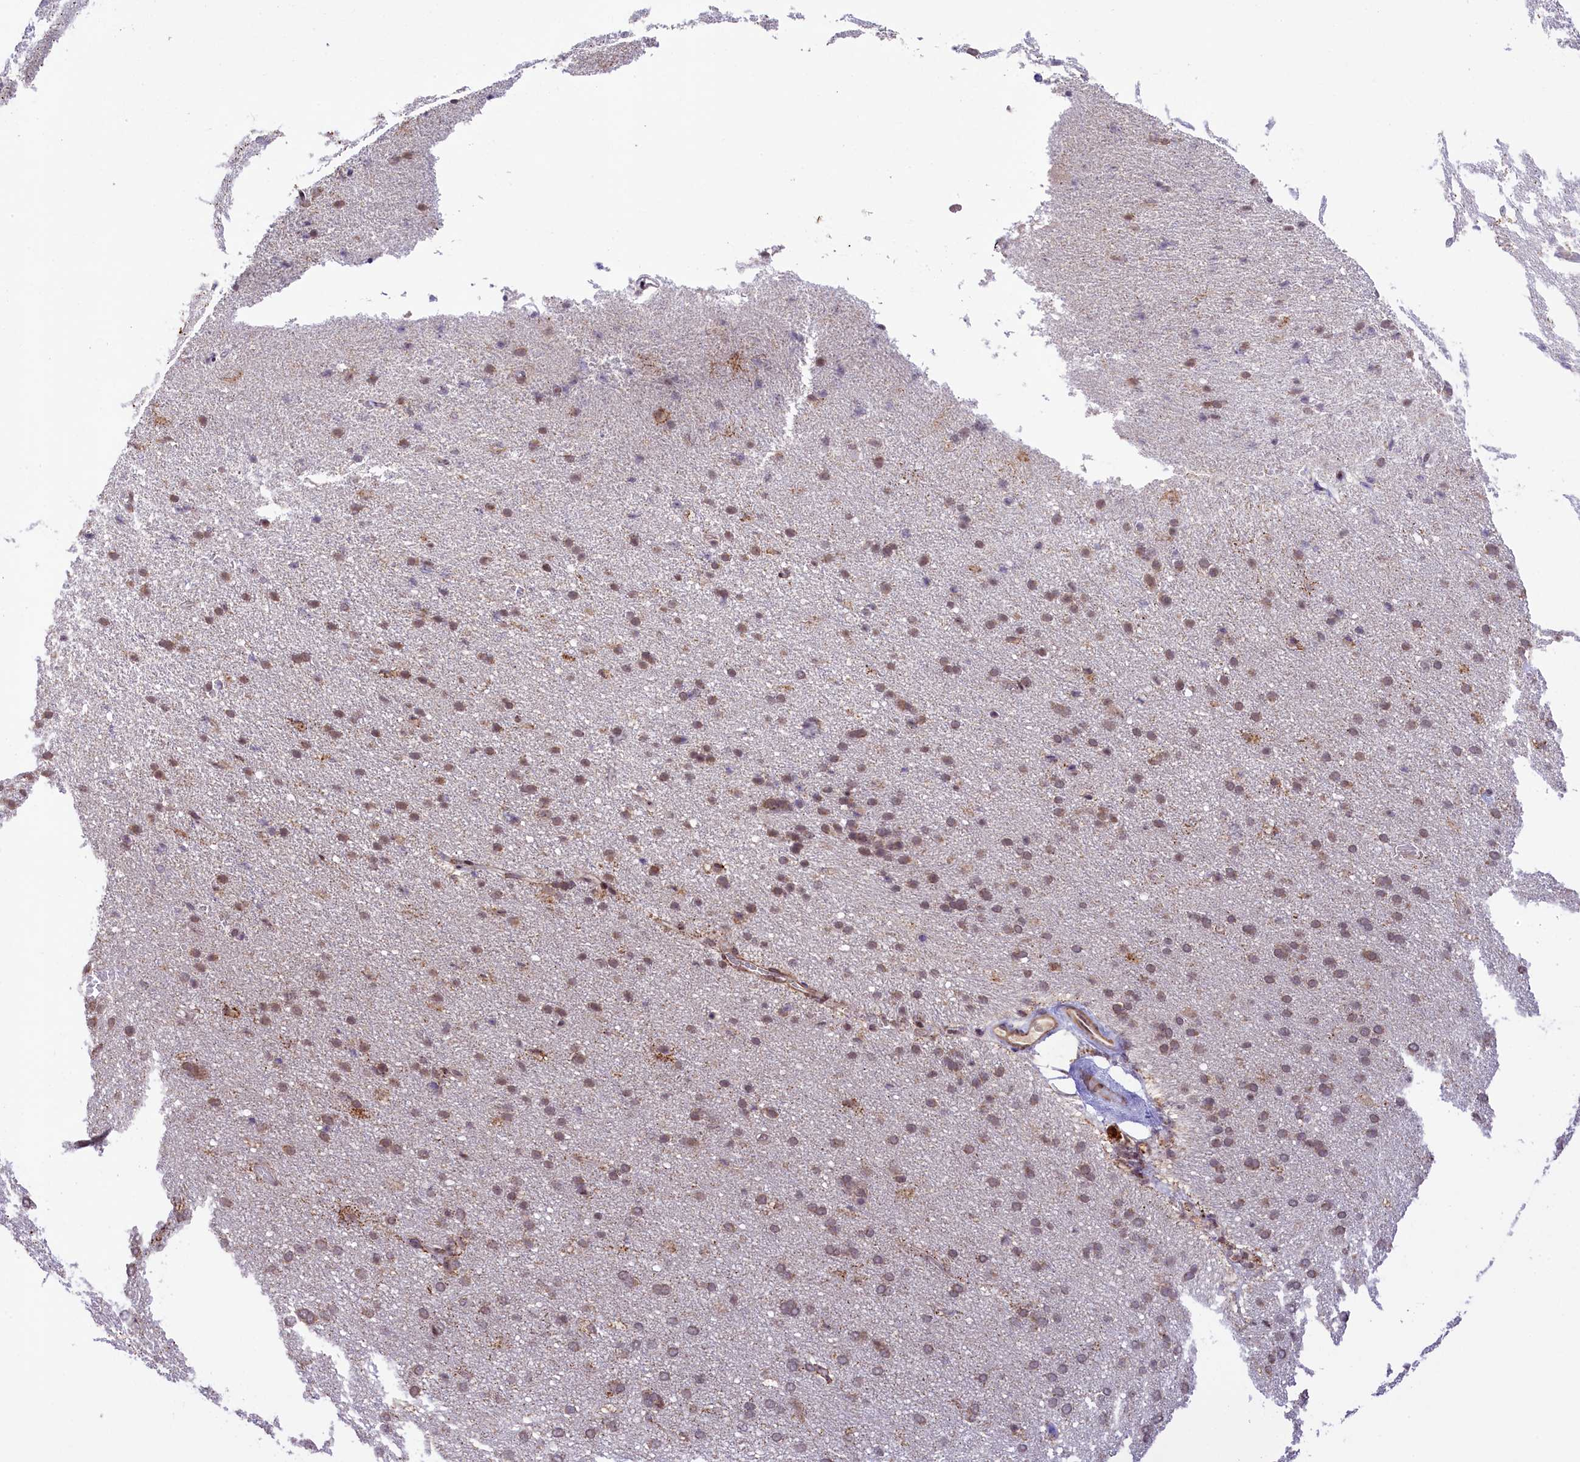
{"staining": {"intensity": "moderate", "quantity": "25%-75%", "location": "cytoplasmic/membranous"}, "tissue": "cerebral cortex", "cell_type": "Endothelial cells", "image_type": "normal", "snomed": [{"axis": "morphology", "description": "Normal tissue, NOS"}, {"axis": "topography", "description": "Cerebral cortex"}], "caption": "Human cerebral cortex stained with a brown dye shows moderate cytoplasmic/membranous positive expression in about 25%-75% of endothelial cells.", "gene": "RBBP8", "patient": {"sex": "male", "age": 62}}